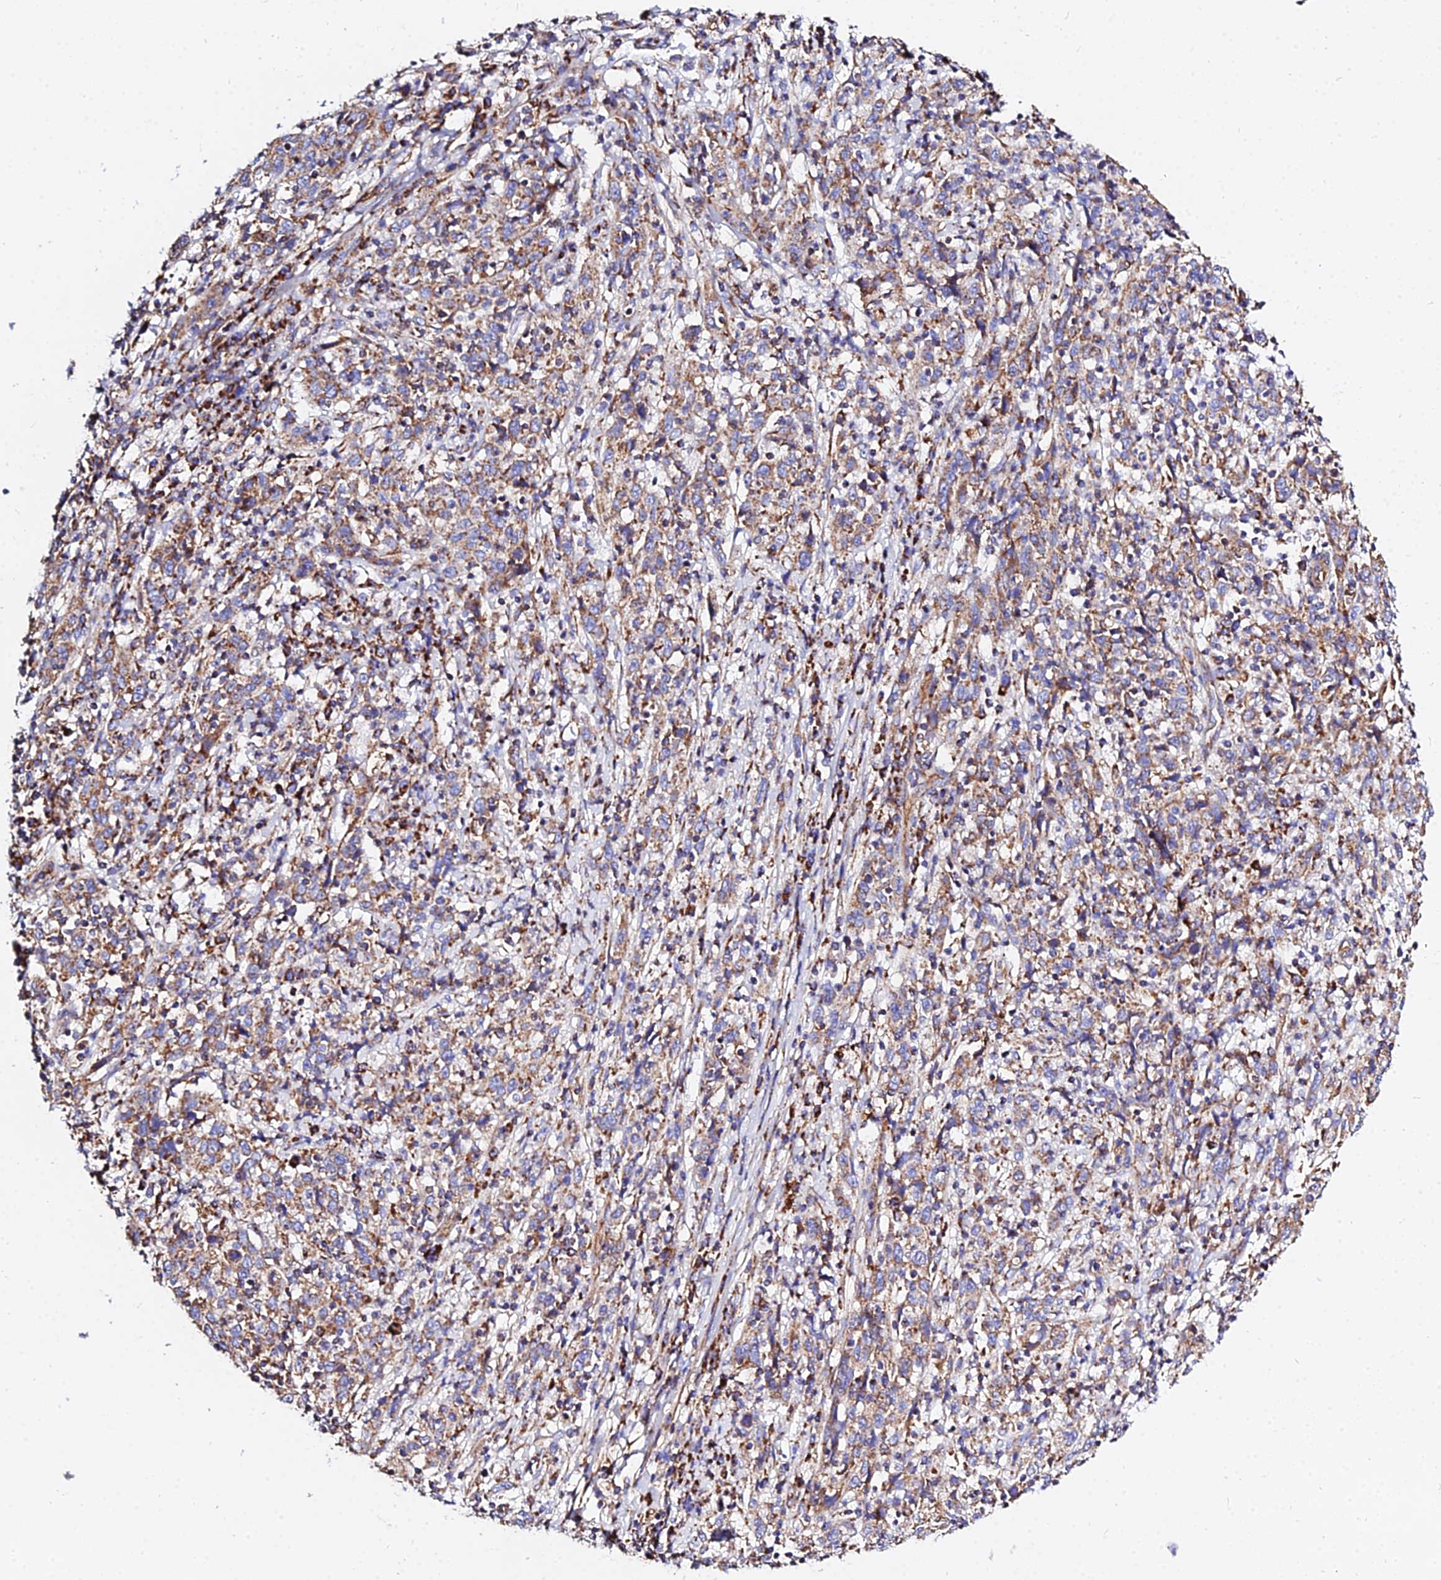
{"staining": {"intensity": "moderate", "quantity": ">75%", "location": "cytoplasmic/membranous"}, "tissue": "cervical cancer", "cell_type": "Tumor cells", "image_type": "cancer", "snomed": [{"axis": "morphology", "description": "Squamous cell carcinoma, NOS"}, {"axis": "topography", "description": "Cervix"}], "caption": "IHC histopathology image of human cervical squamous cell carcinoma stained for a protein (brown), which displays medium levels of moderate cytoplasmic/membranous staining in approximately >75% of tumor cells.", "gene": "ZNF573", "patient": {"sex": "female", "age": 46}}